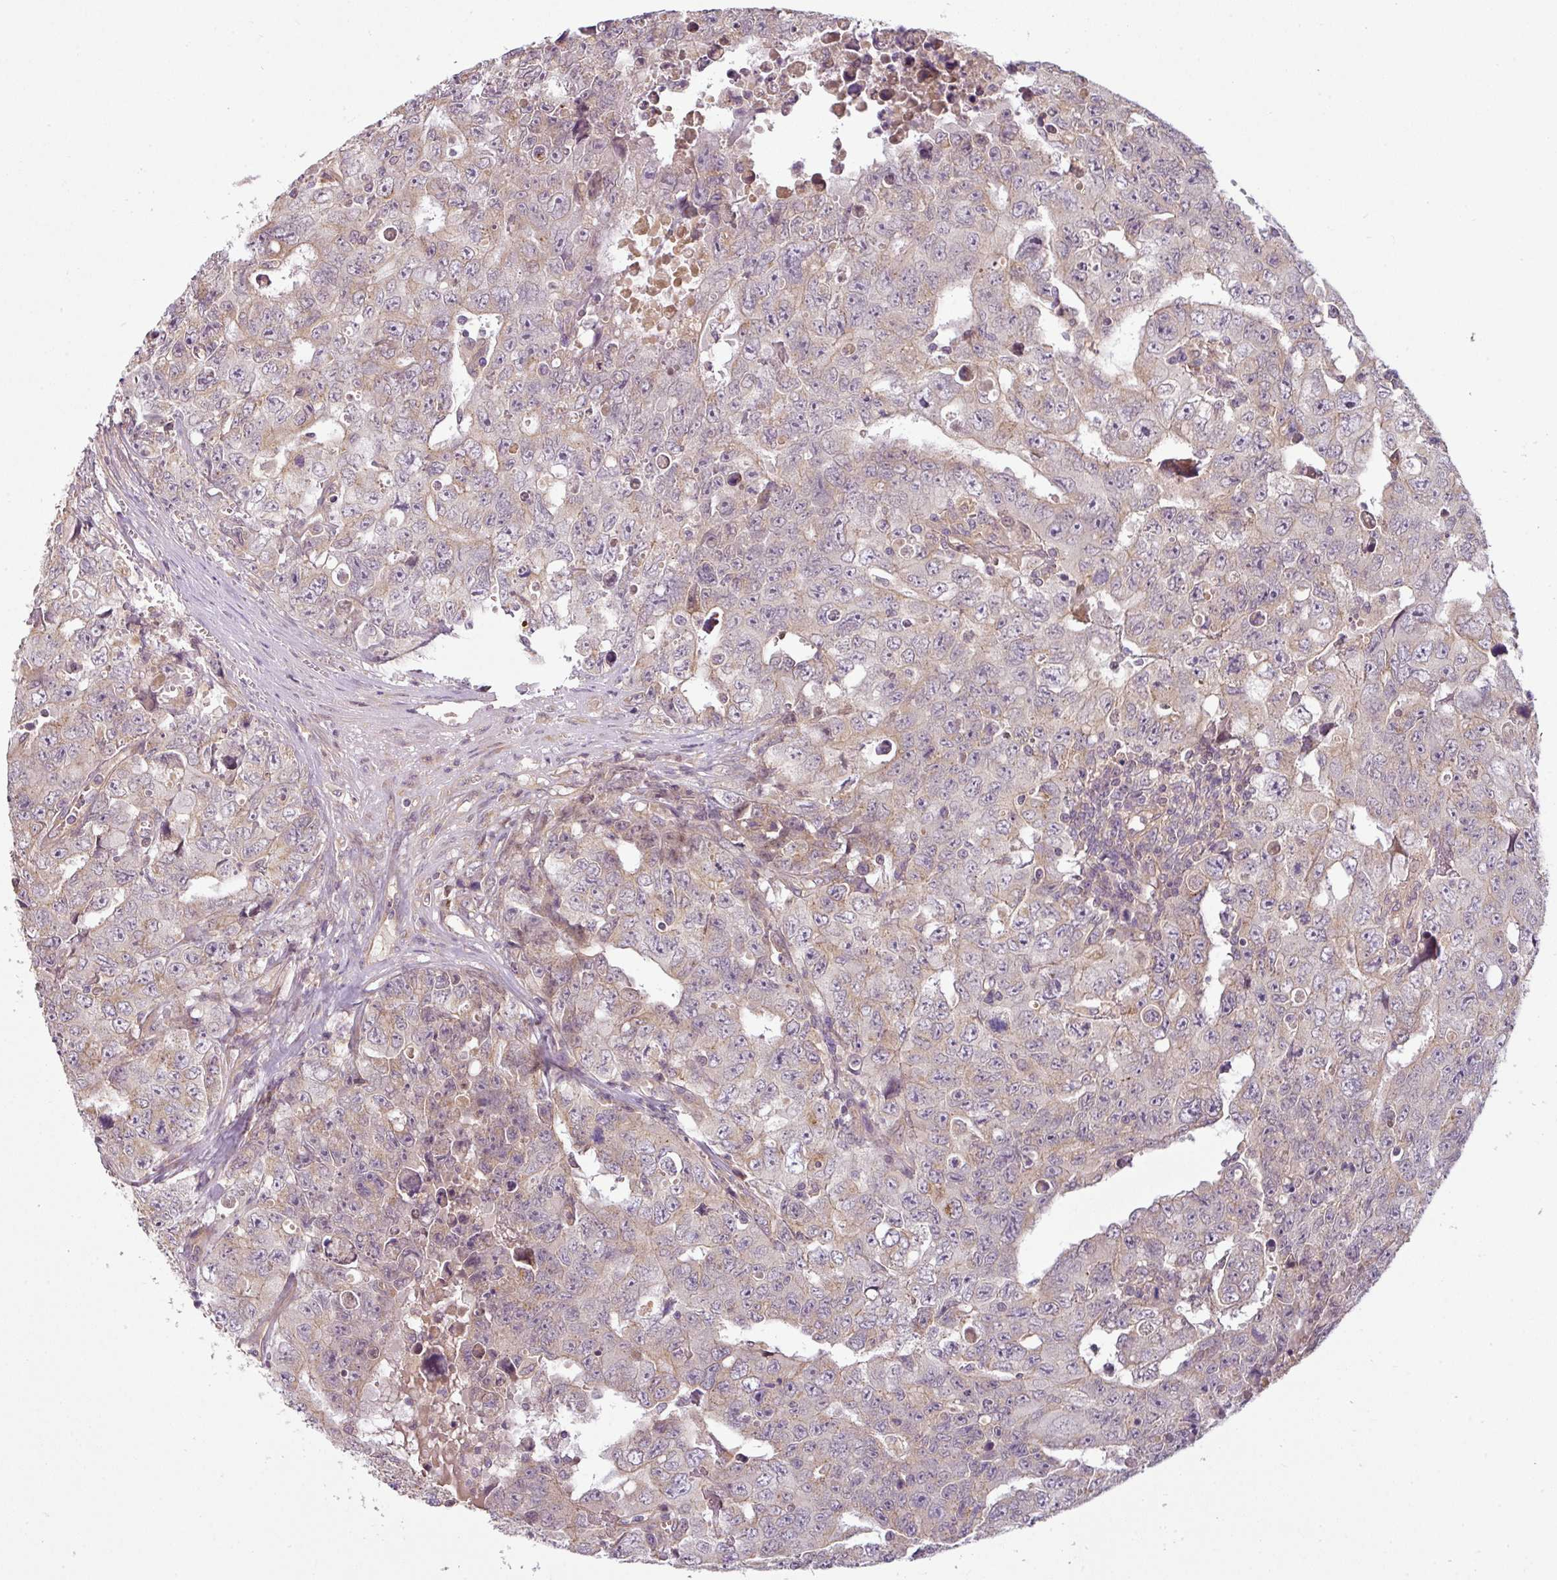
{"staining": {"intensity": "weak", "quantity": "<25%", "location": "cytoplasmic/membranous"}, "tissue": "testis cancer", "cell_type": "Tumor cells", "image_type": "cancer", "snomed": [{"axis": "morphology", "description": "Carcinoma, Embryonal, NOS"}, {"axis": "topography", "description": "Testis"}], "caption": "Embryonal carcinoma (testis) was stained to show a protein in brown. There is no significant positivity in tumor cells.", "gene": "RNF31", "patient": {"sex": "male", "age": 24}}